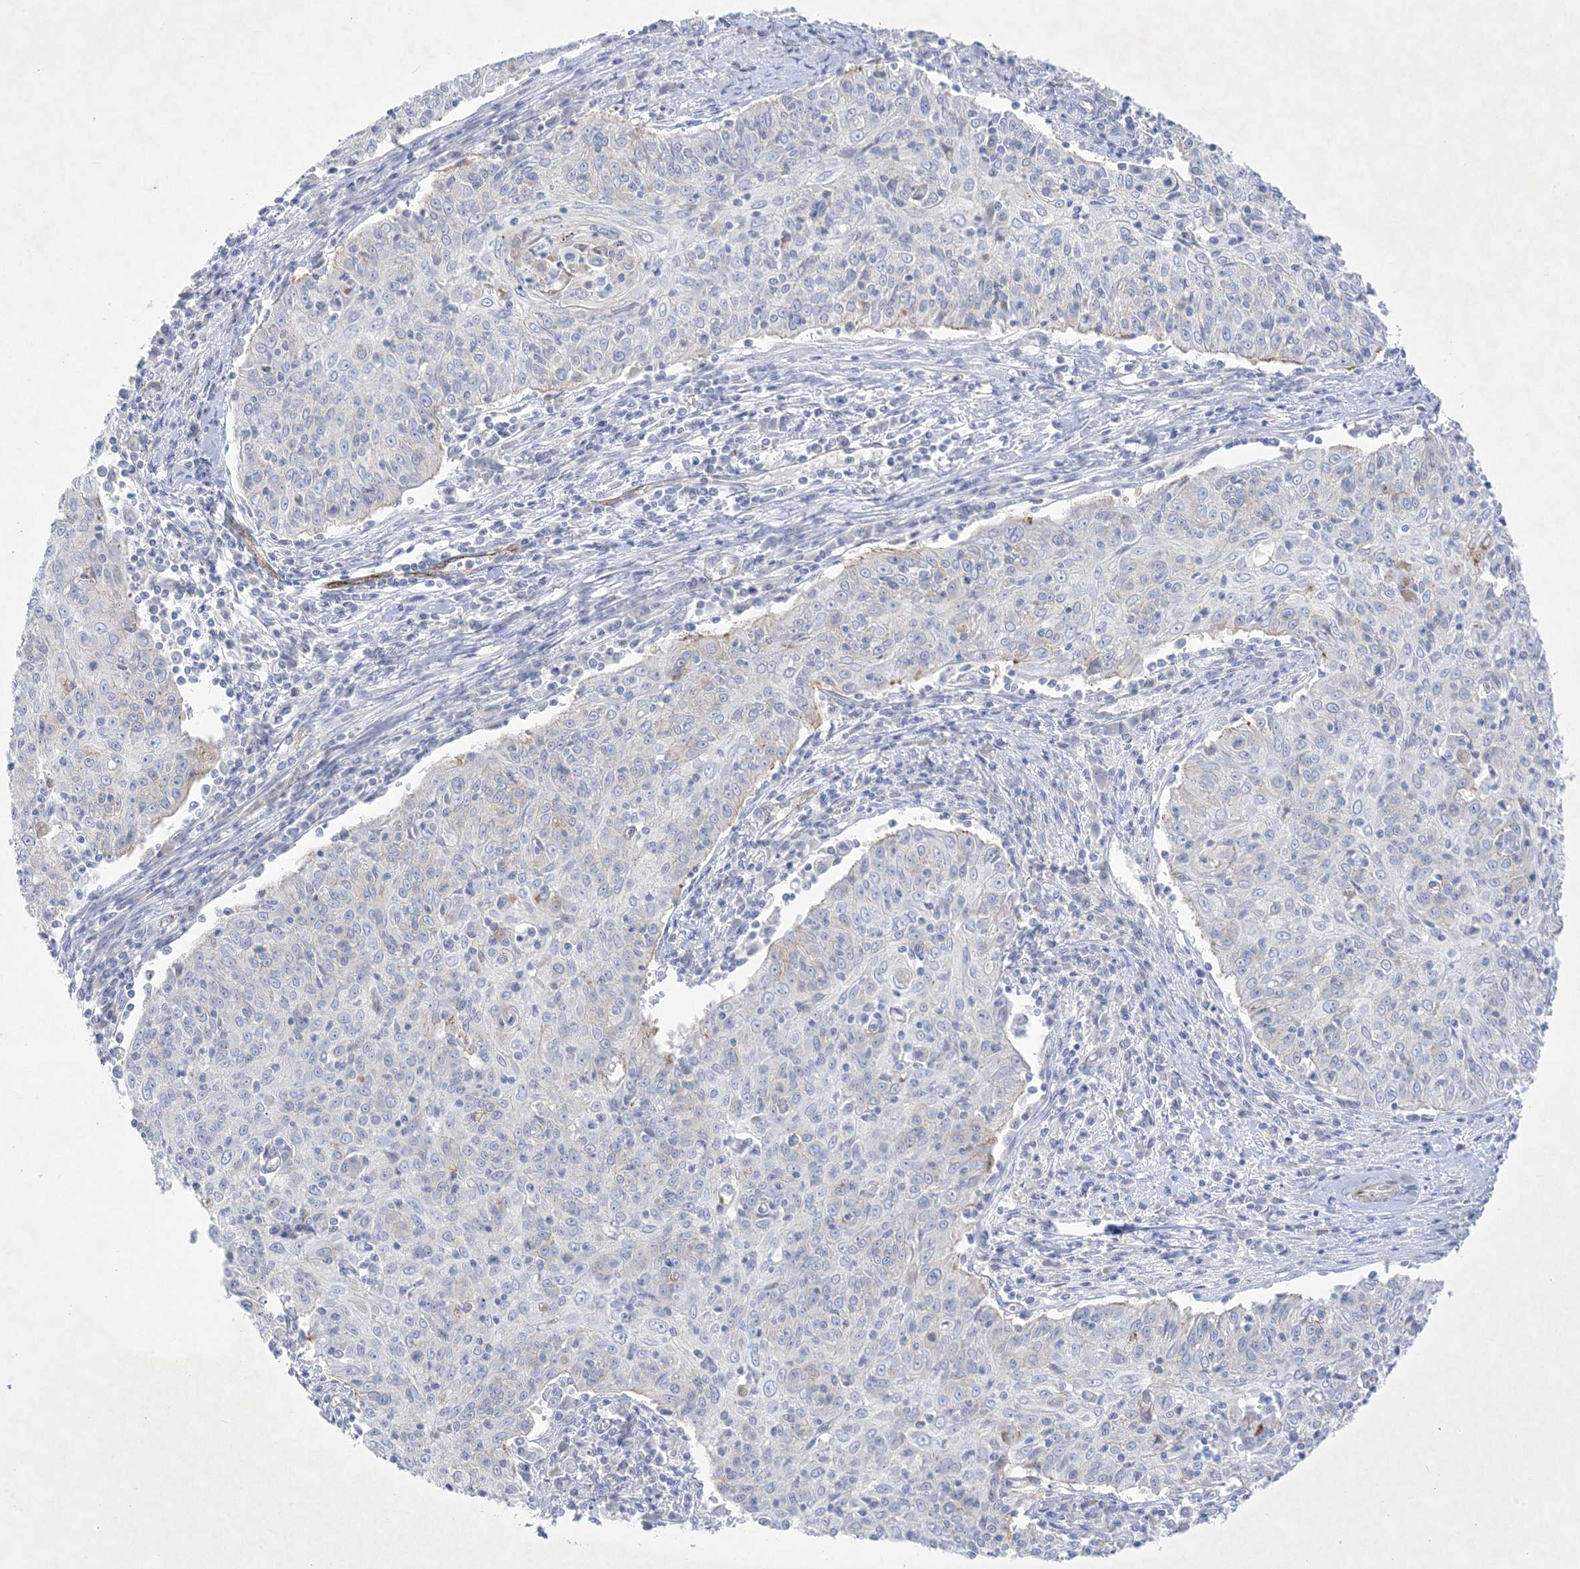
{"staining": {"intensity": "negative", "quantity": "none", "location": "none"}, "tissue": "cervical cancer", "cell_type": "Tumor cells", "image_type": "cancer", "snomed": [{"axis": "morphology", "description": "Squamous cell carcinoma, NOS"}, {"axis": "topography", "description": "Cervix"}], "caption": "This is a micrograph of immunohistochemistry staining of cervical squamous cell carcinoma, which shows no expression in tumor cells.", "gene": "B3GNT7", "patient": {"sex": "female", "age": 48}}